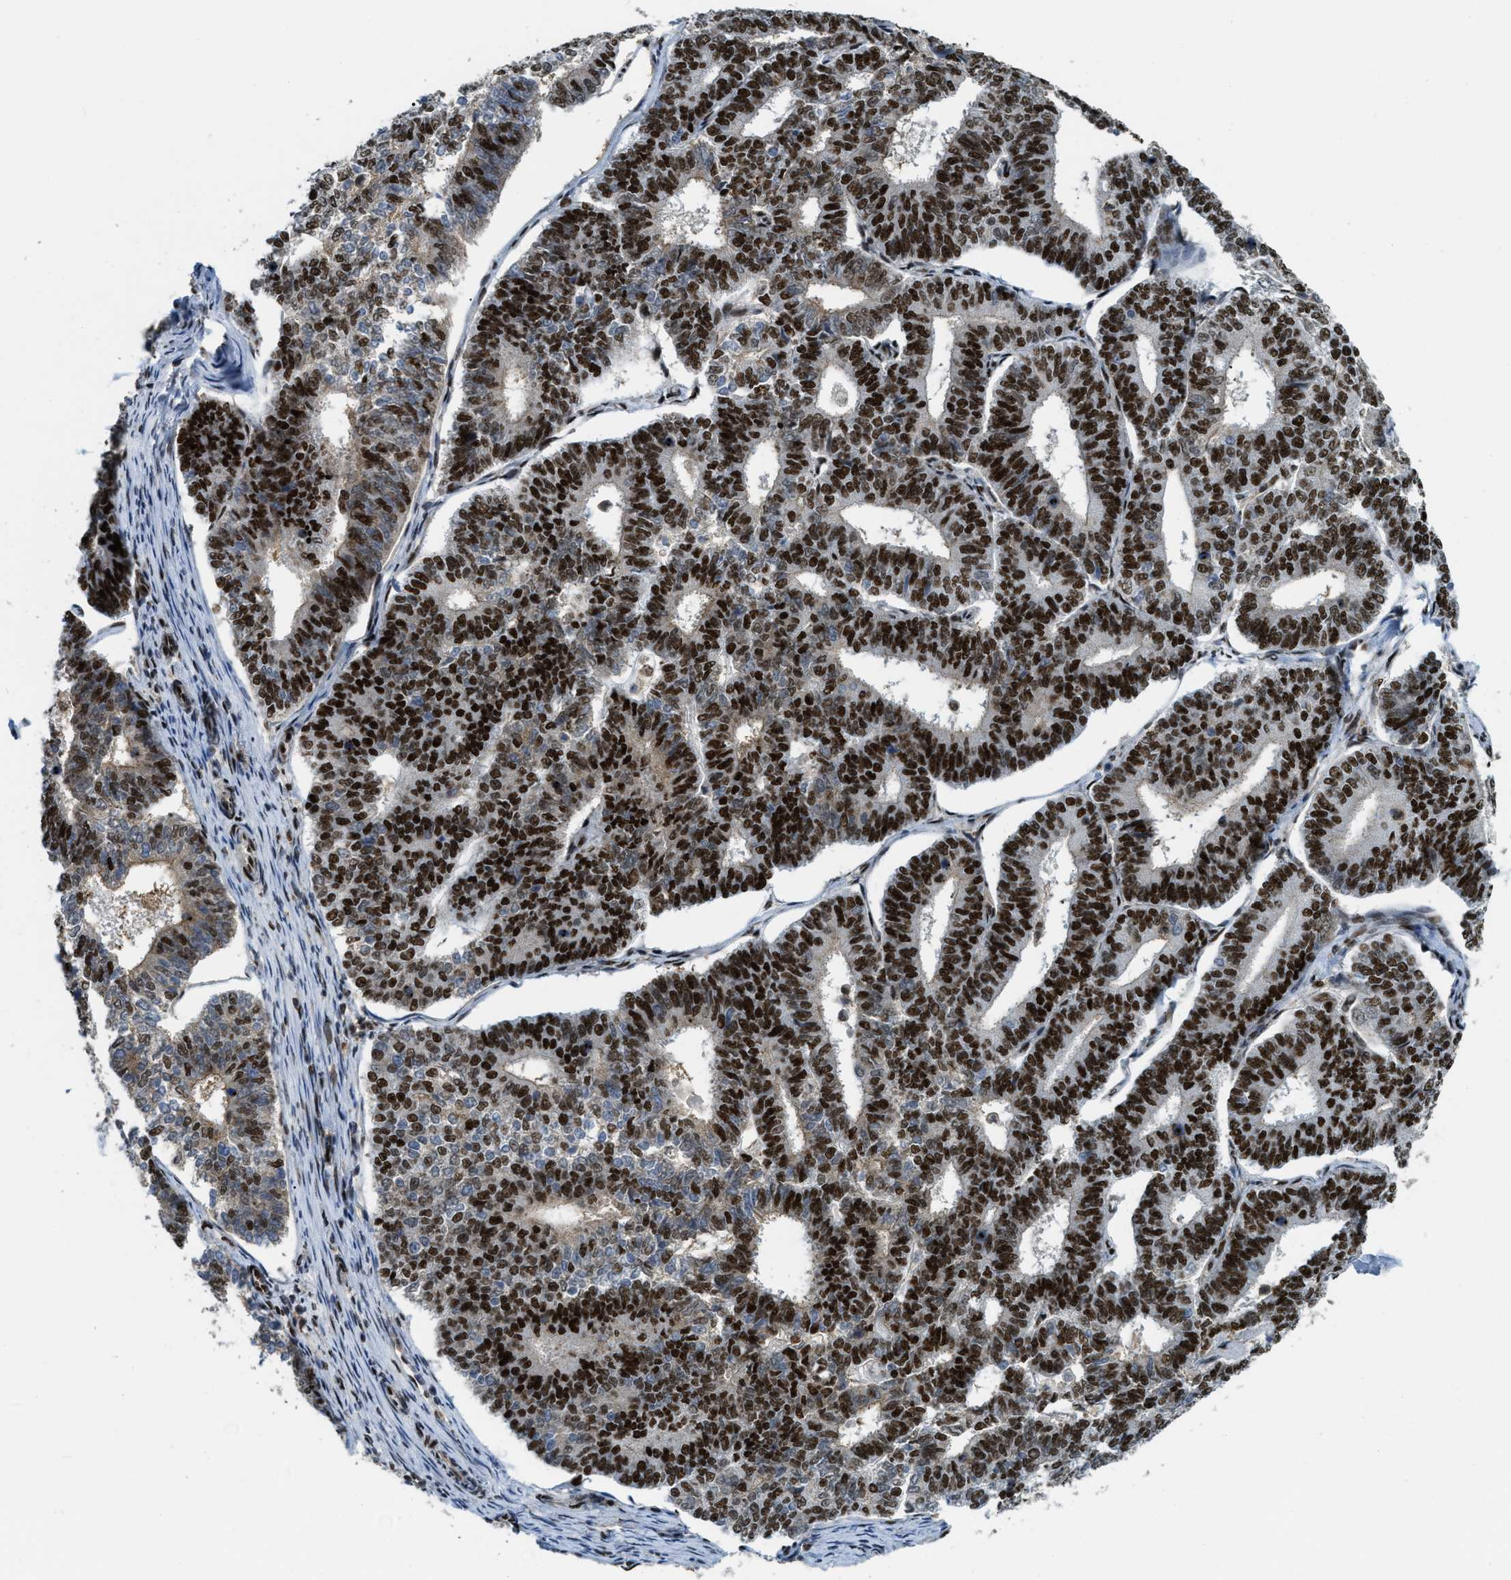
{"staining": {"intensity": "strong", "quantity": "25%-75%", "location": "nuclear"}, "tissue": "endometrial cancer", "cell_type": "Tumor cells", "image_type": "cancer", "snomed": [{"axis": "morphology", "description": "Adenocarcinoma, NOS"}, {"axis": "topography", "description": "Endometrium"}], "caption": "IHC histopathology image of neoplastic tissue: adenocarcinoma (endometrial) stained using immunohistochemistry (IHC) exhibits high levels of strong protein expression localized specifically in the nuclear of tumor cells, appearing as a nuclear brown color.", "gene": "NUMA1", "patient": {"sex": "female", "age": 70}}